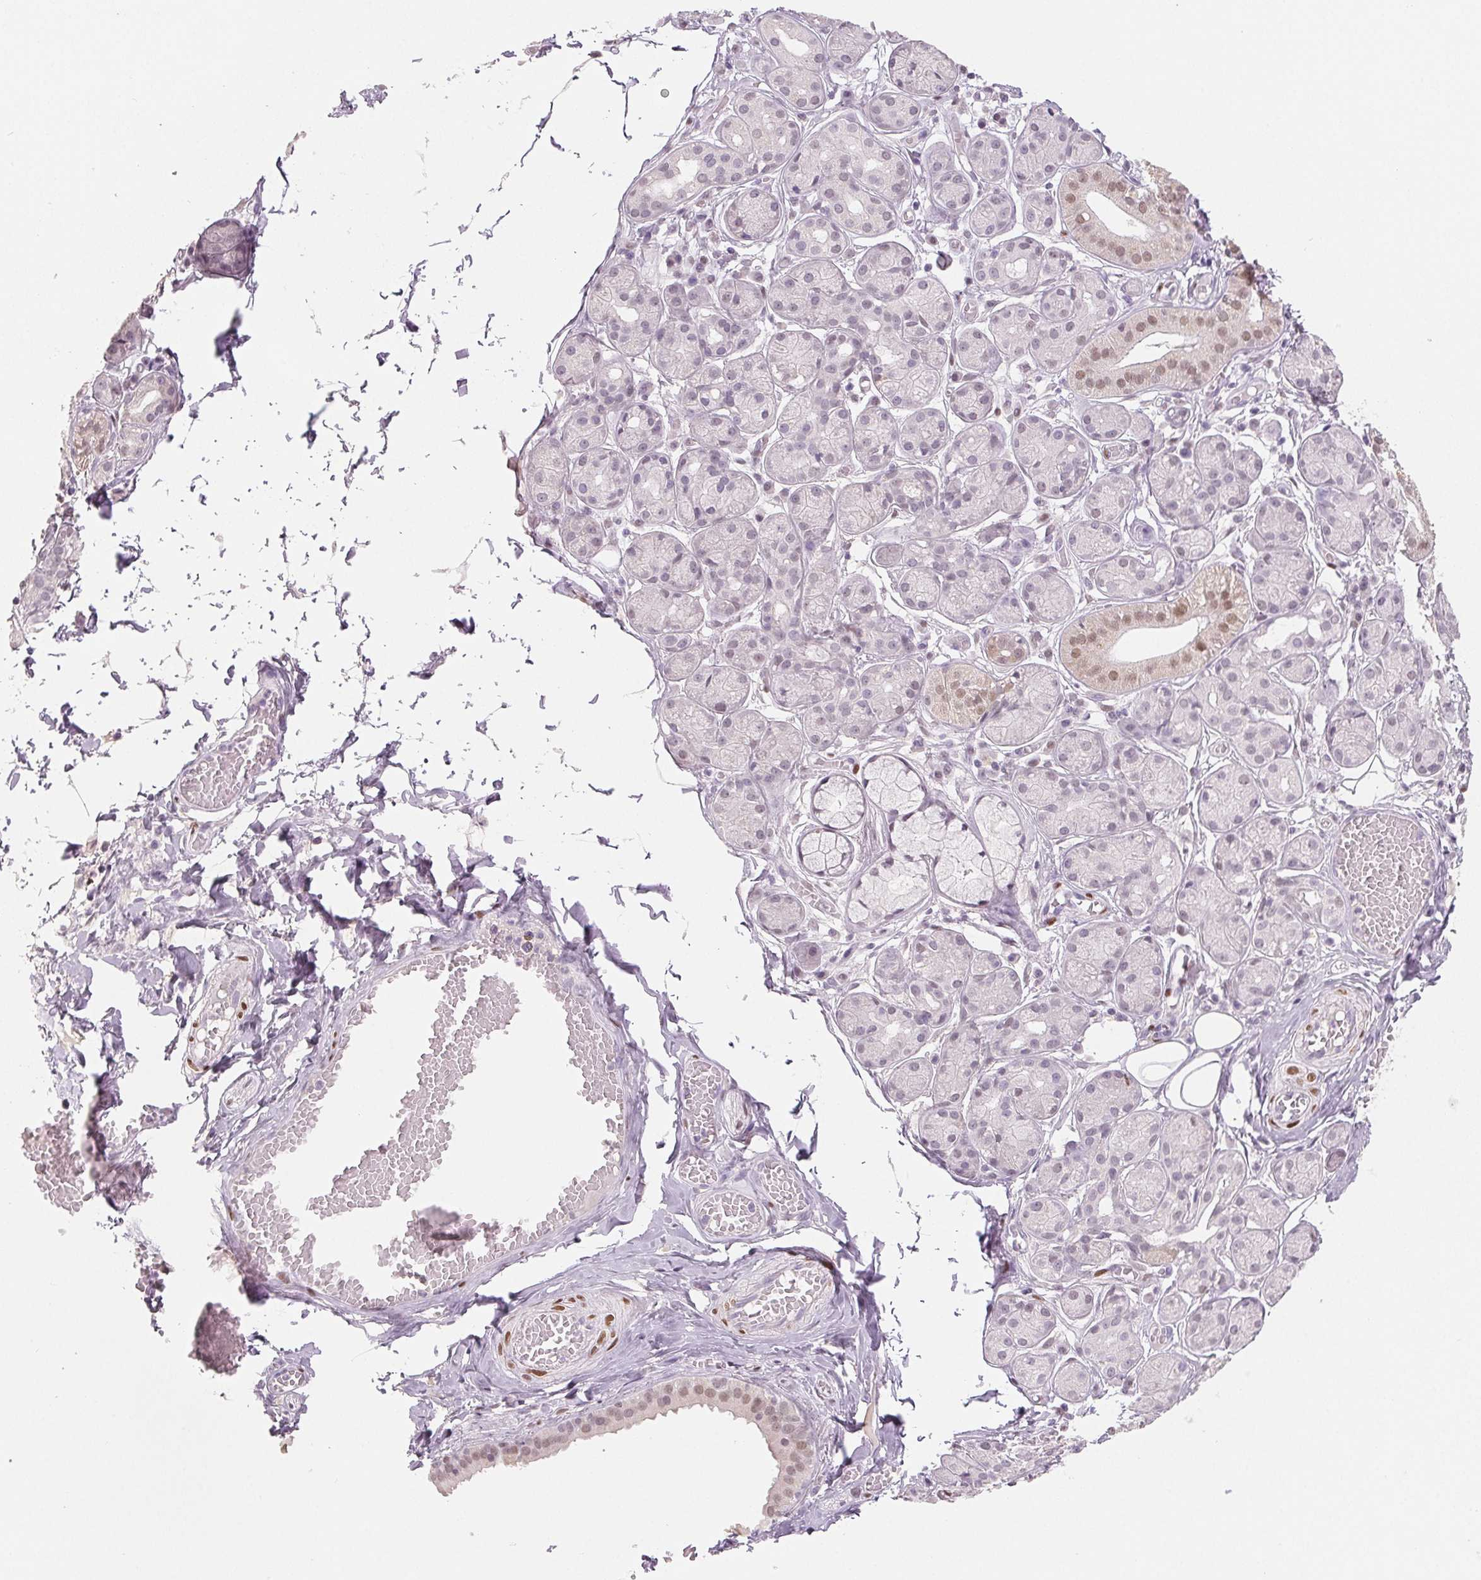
{"staining": {"intensity": "moderate", "quantity": "<25%", "location": "nuclear"}, "tissue": "salivary gland", "cell_type": "Glandular cells", "image_type": "normal", "snomed": [{"axis": "morphology", "description": "Normal tissue, NOS"}, {"axis": "topography", "description": "Salivary gland"}, {"axis": "topography", "description": "Peripheral nerve tissue"}], "caption": "There is low levels of moderate nuclear expression in glandular cells of unremarkable salivary gland, as demonstrated by immunohistochemical staining (brown color).", "gene": "SMARCD3", "patient": {"sex": "male", "age": 71}}